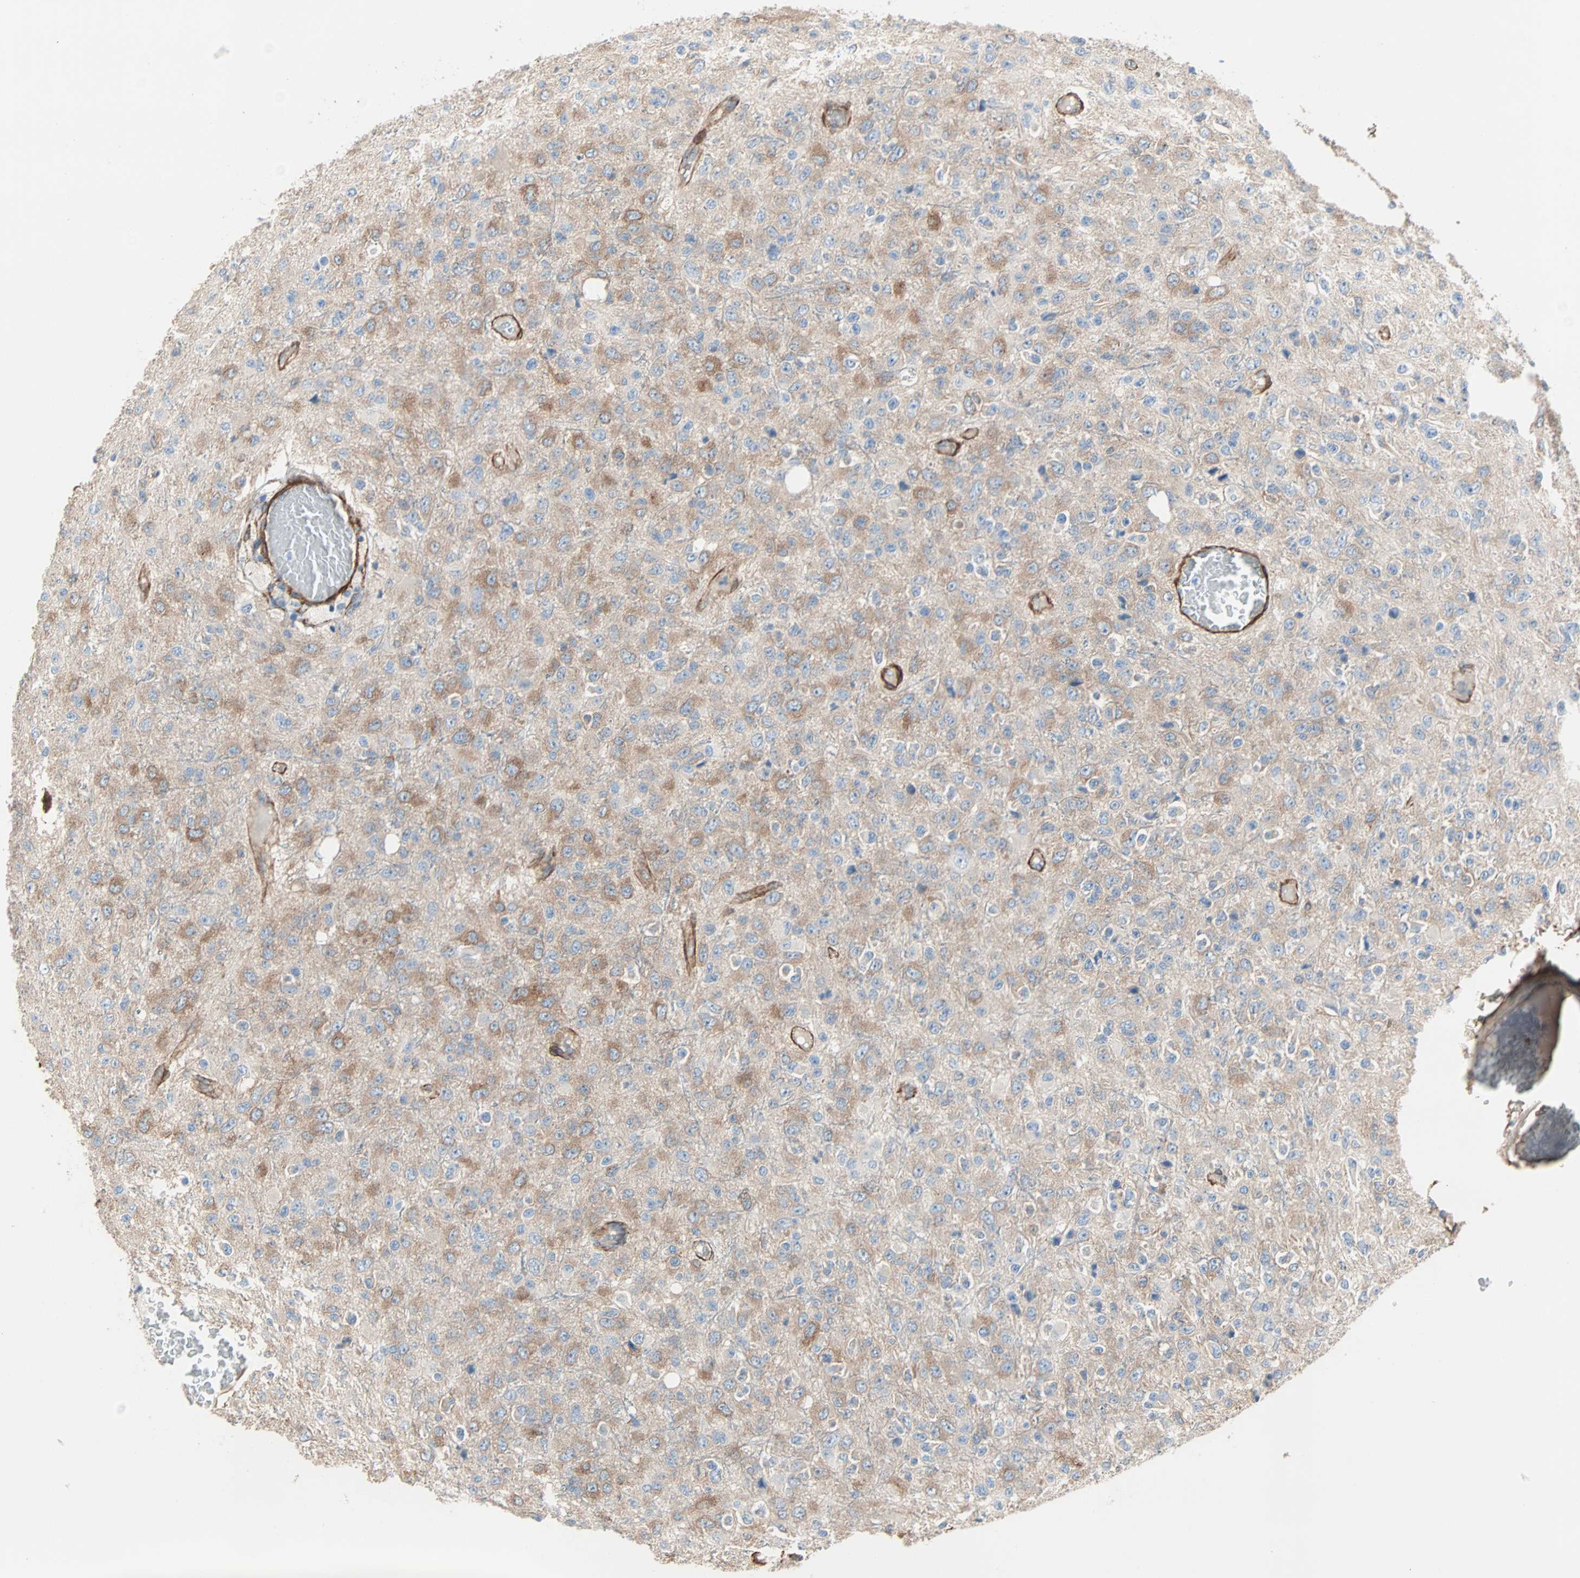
{"staining": {"intensity": "moderate", "quantity": "25%-75%", "location": "cytoplasmic/membranous"}, "tissue": "glioma", "cell_type": "Tumor cells", "image_type": "cancer", "snomed": [{"axis": "morphology", "description": "Glioma, malignant, High grade"}, {"axis": "topography", "description": "pancreas cauda"}], "caption": "Tumor cells demonstrate medium levels of moderate cytoplasmic/membranous expression in about 25%-75% of cells in human glioma.", "gene": "EPB41L2", "patient": {"sex": "male", "age": 60}}